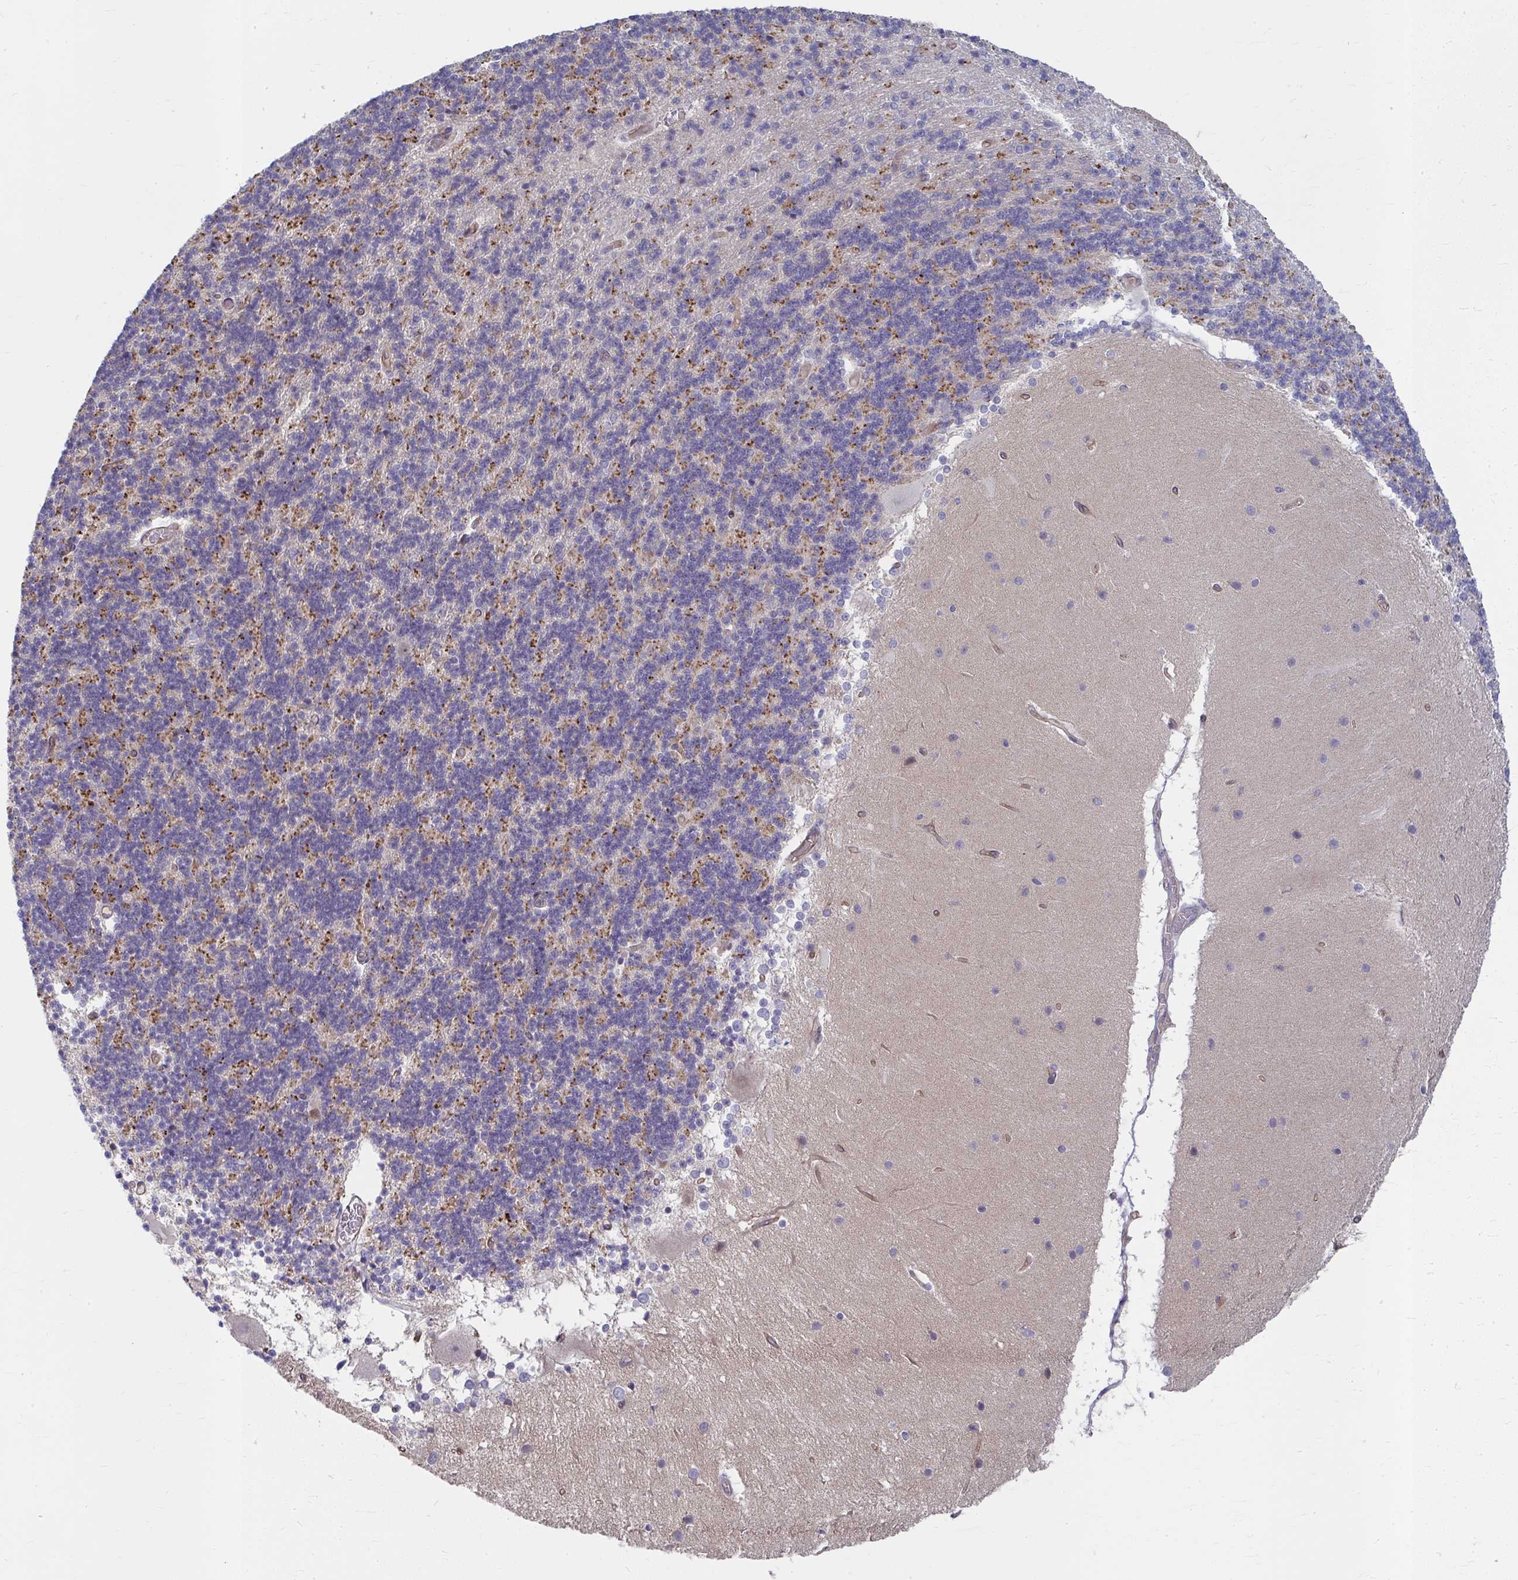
{"staining": {"intensity": "moderate", "quantity": "<25%", "location": "cytoplasmic/membranous"}, "tissue": "cerebellum", "cell_type": "Cells in granular layer", "image_type": "normal", "snomed": [{"axis": "morphology", "description": "Normal tissue, NOS"}, {"axis": "topography", "description": "Cerebellum"}], "caption": "Immunohistochemistry (IHC) of unremarkable cerebellum shows low levels of moderate cytoplasmic/membranous staining in approximately <25% of cells in granular layer.", "gene": "MUS81", "patient": {"sex": "female", "age": 54}}